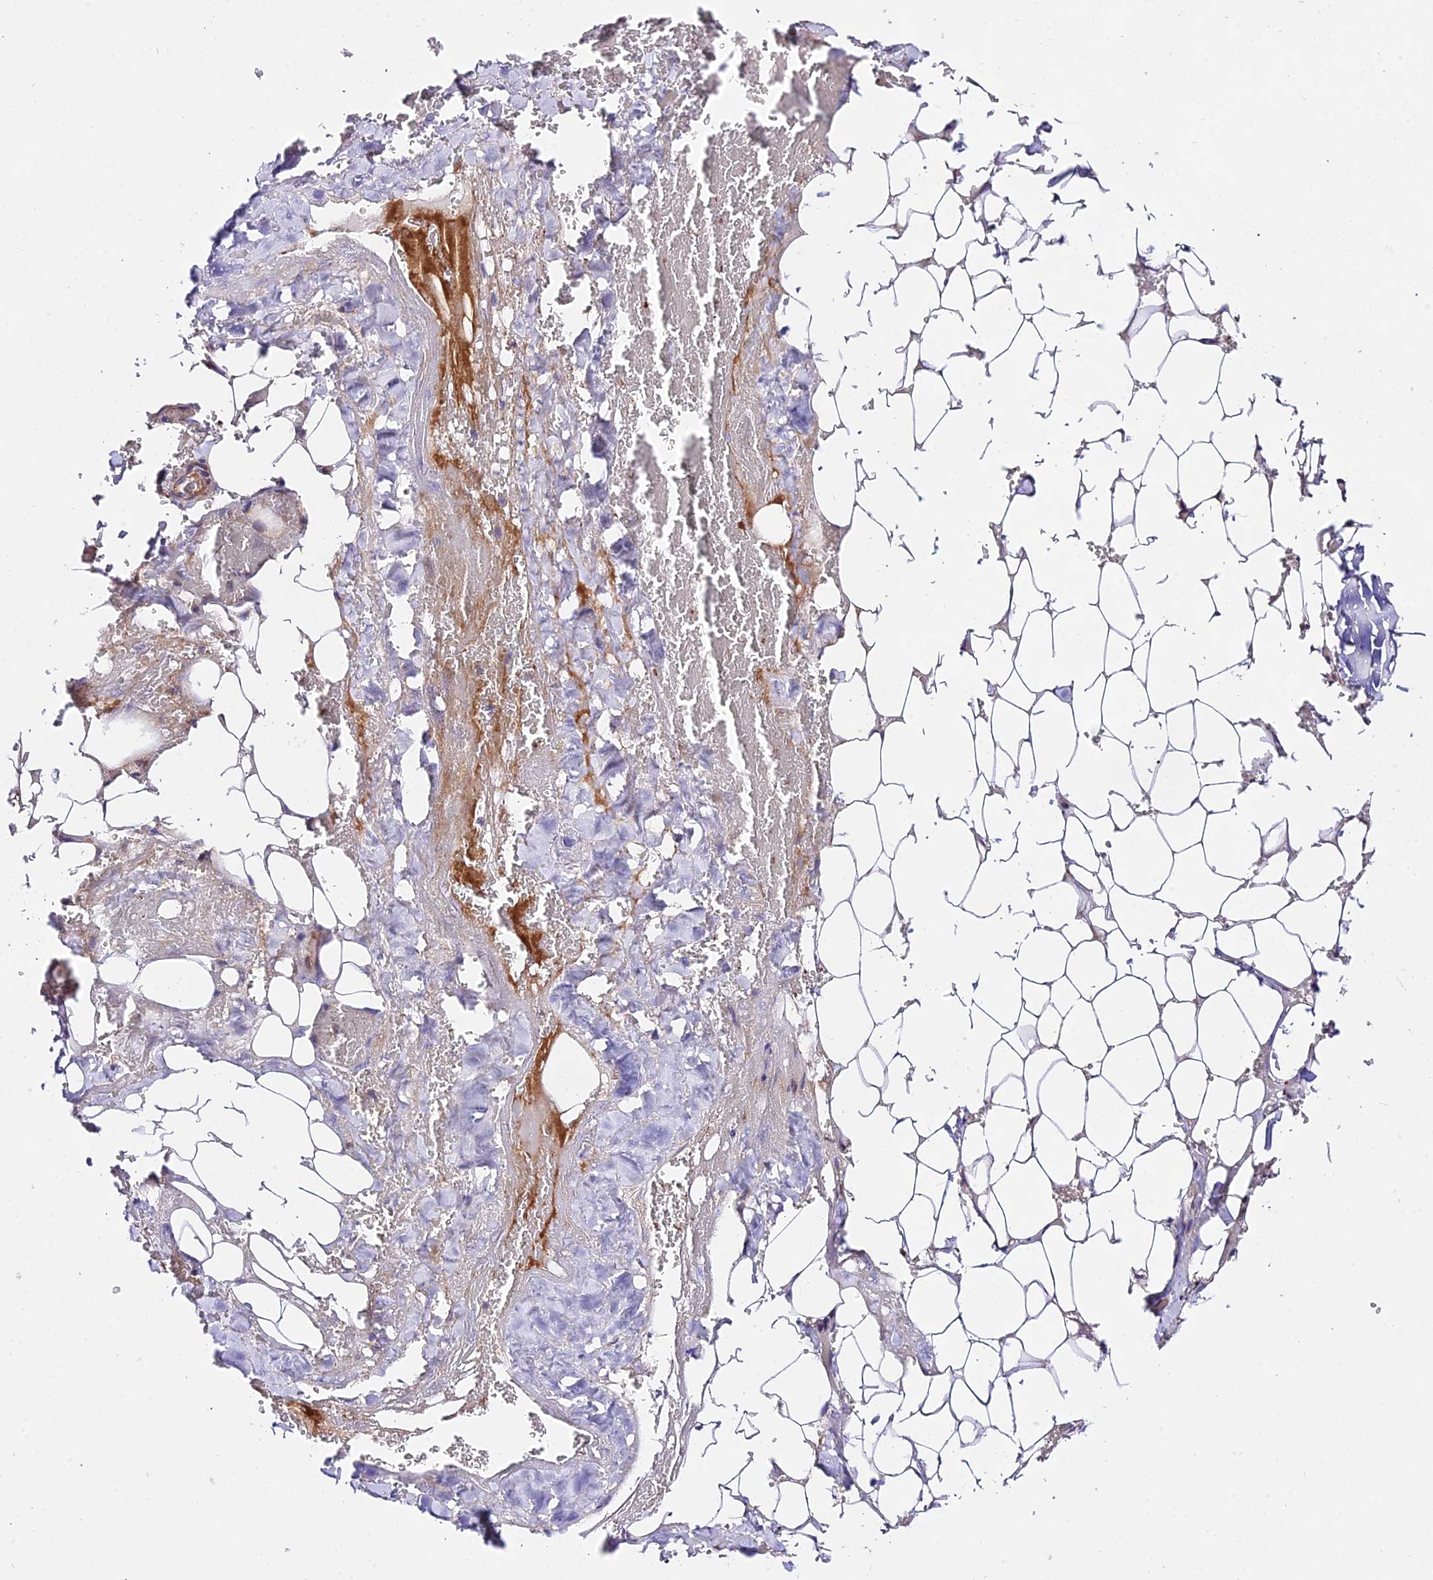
{"staining": {"intensity": "negative", "quantity": "none", "location": "none"}, "tissue": "adipose tissue", "cell_type": "Adipocytes", "image_type": "normal", "snomed": [{"axis": "morphology", "description": "Normal tissue, NOS"}, {"axis": "topography", "description": "Peripheral nerve tissue"}], "caption": "DAB immunohistochemical staining of benign adipose tissue exhibits no significant positivity in adipocytes.", "gene": "WDR5B", "patient": {"sex": "male", "age": 70}}